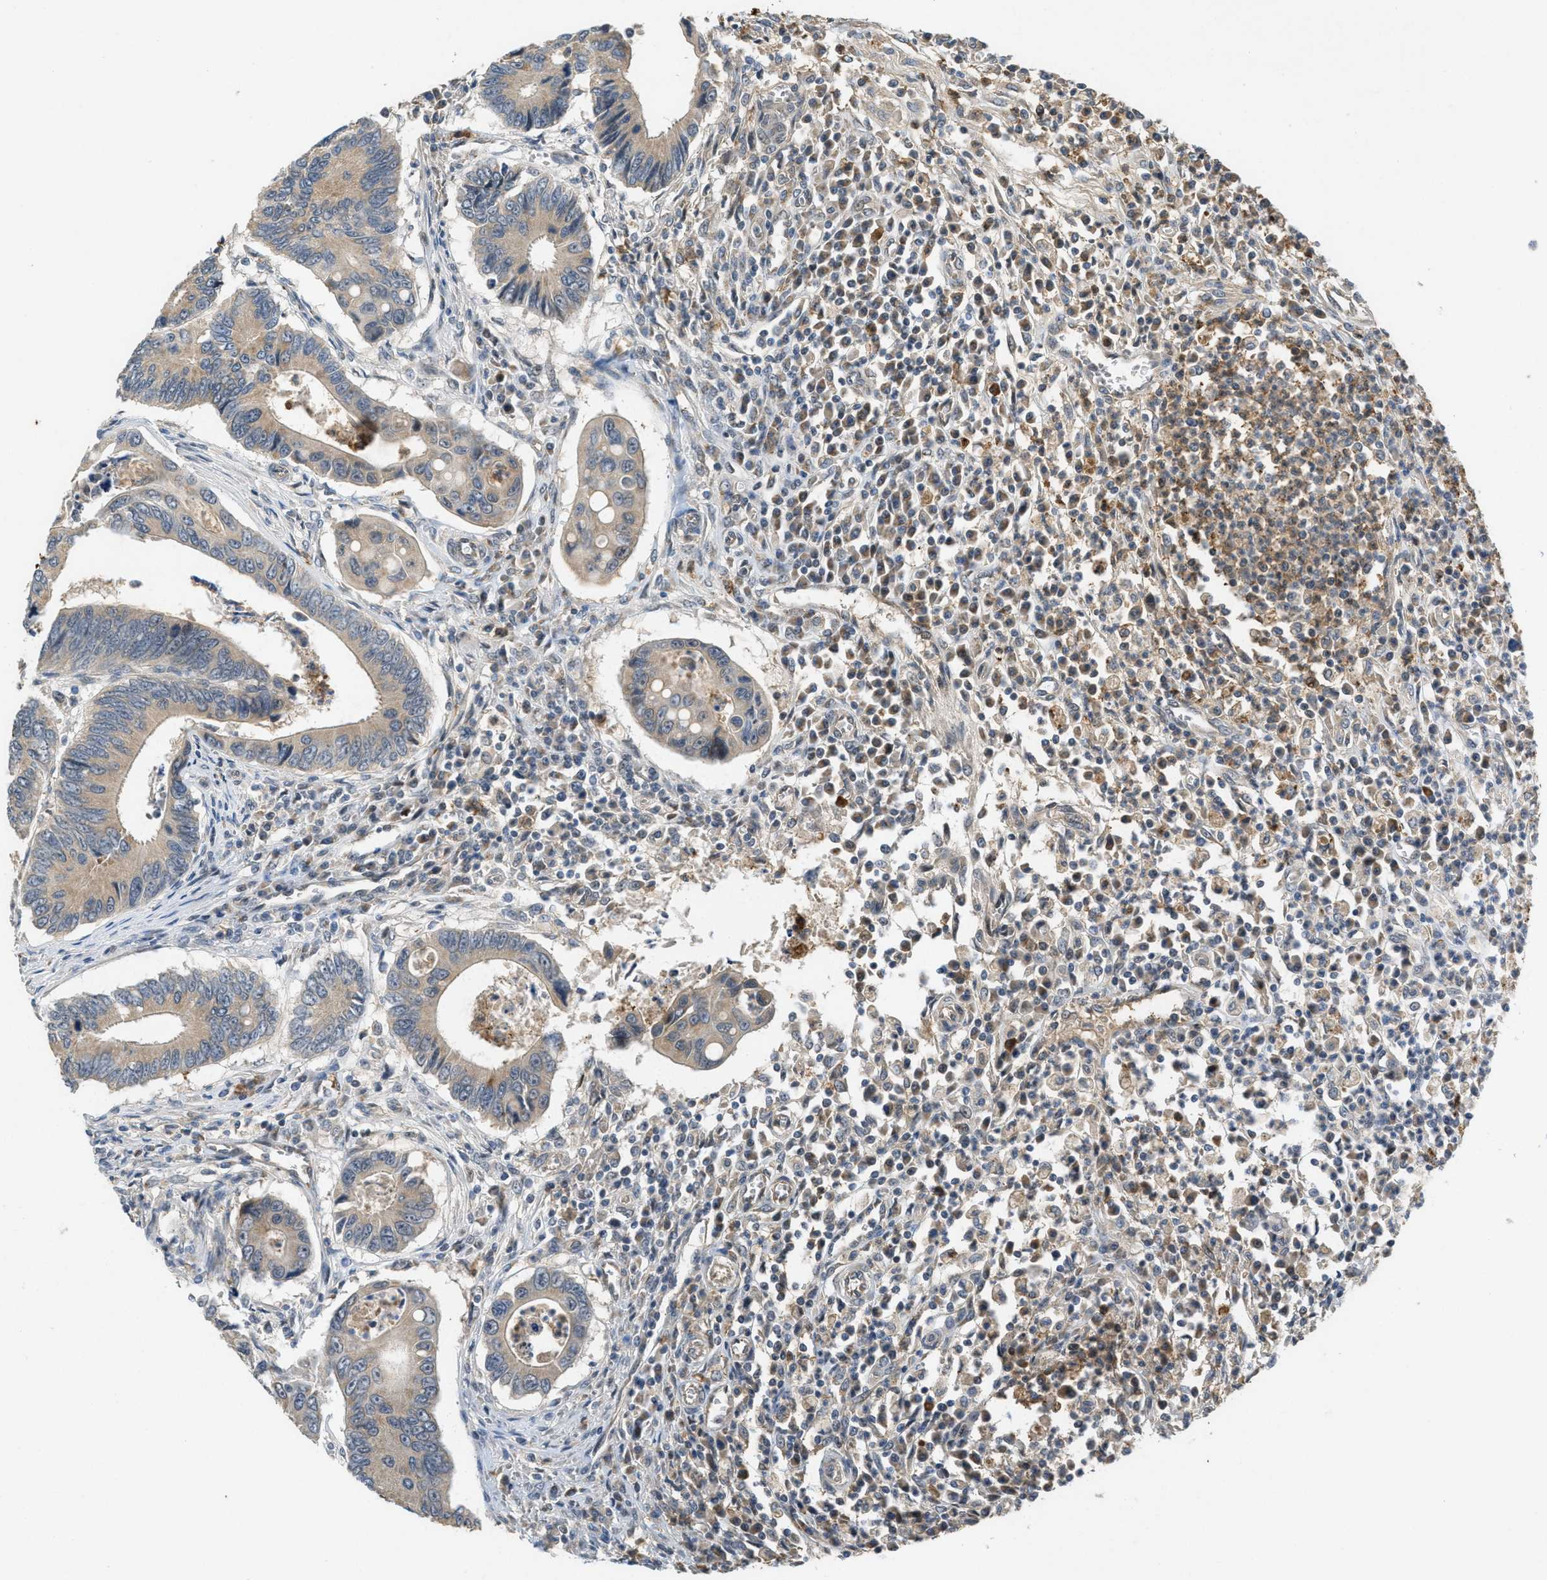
{"staining": {"intensity": "weak", "quantity": "25%-75%", "location": "cytoplasmic/membranous"}, "tissue": "colorectal cancer", "cell_type": "Tumor cells", "image_type": "cancer", "snomed": [{"axis": "morphology", "description": "Inflammation, NOS"}, {"axis": "morphology", "description": "Adenocarcinoma, NOS"}, {"axis": "topography", "description": "Colon"}], "caption": "Immunohistochemical staining of colorectal cancer reveals weak cytoplasmic/membranous protein expression in about 25%-75% of tumor cells. The protein is stained brown, and the nuclei are stained in blue (DAB (3,3'-diaminobenzidine) IHC with brightfield microscopy, high magnification).", "gene": "PPP1R15A", "patient": {"sex": "male", "age": 72}}